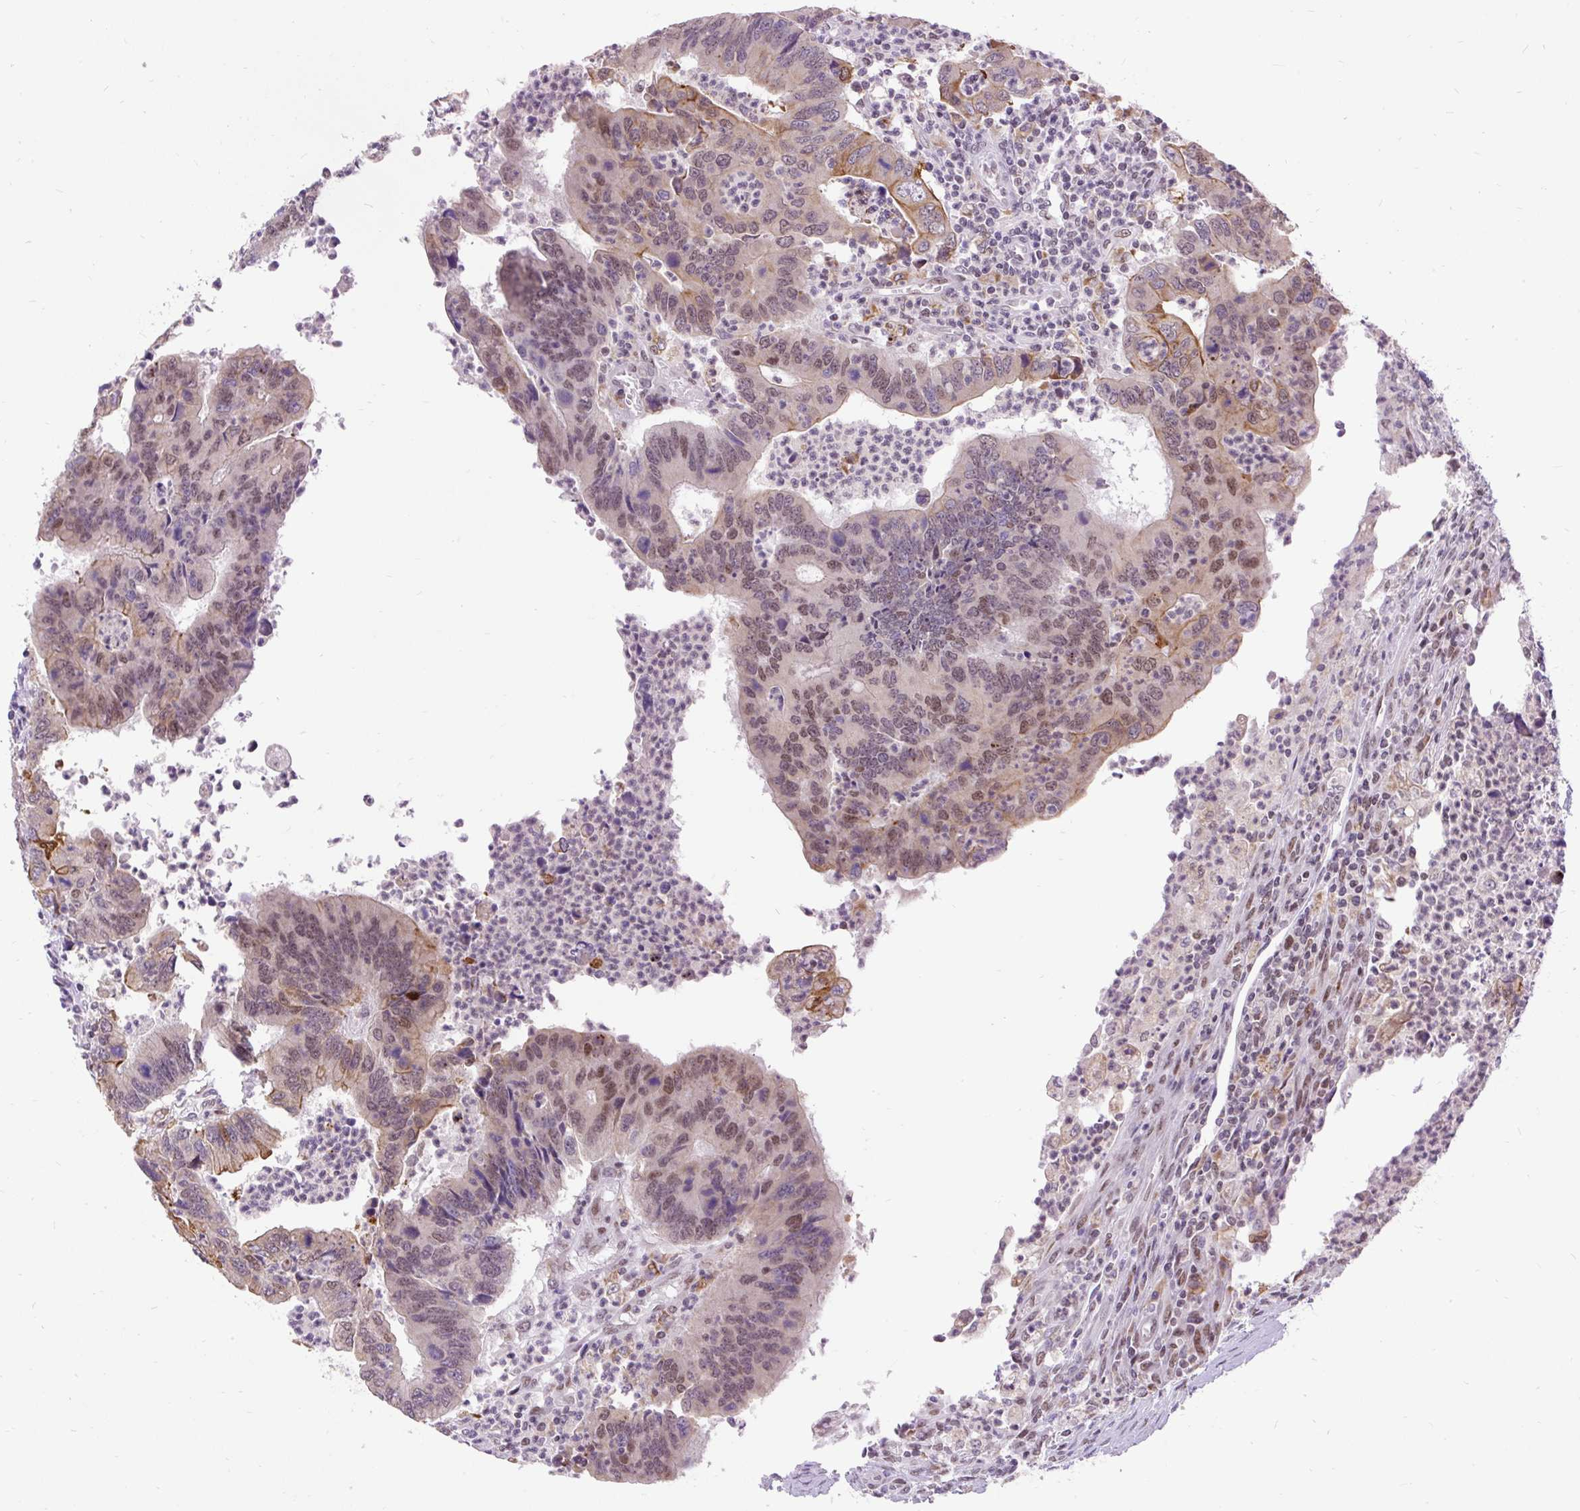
{"staining": {"intensity": "moderate", "quantity": "25%-75%", "location": "cytoplasmic/membranous,nuclear"}, "tissue": "colorectal cancer", "cell_type": "Tumor cells", "image_type": "cancer", "snomed": [{"axis": "morphology", "description": "Adenocarcinoma, NOS"}, {"axis": "topography", "description": "Colon"}], "caption": "IHC micrograph of neoplastic tissue: colorectal cancer stained using immunohistochemistry demonstrates medium levels of moderate protein expression localized specifically in the cytoplasmic/membranous and nuclear of tumor cells, appearing as a cytoplasmic/membranous and nuclear brown color.", "gene": "ZNF672", "patient": {"sex": "female", "age": 67}}